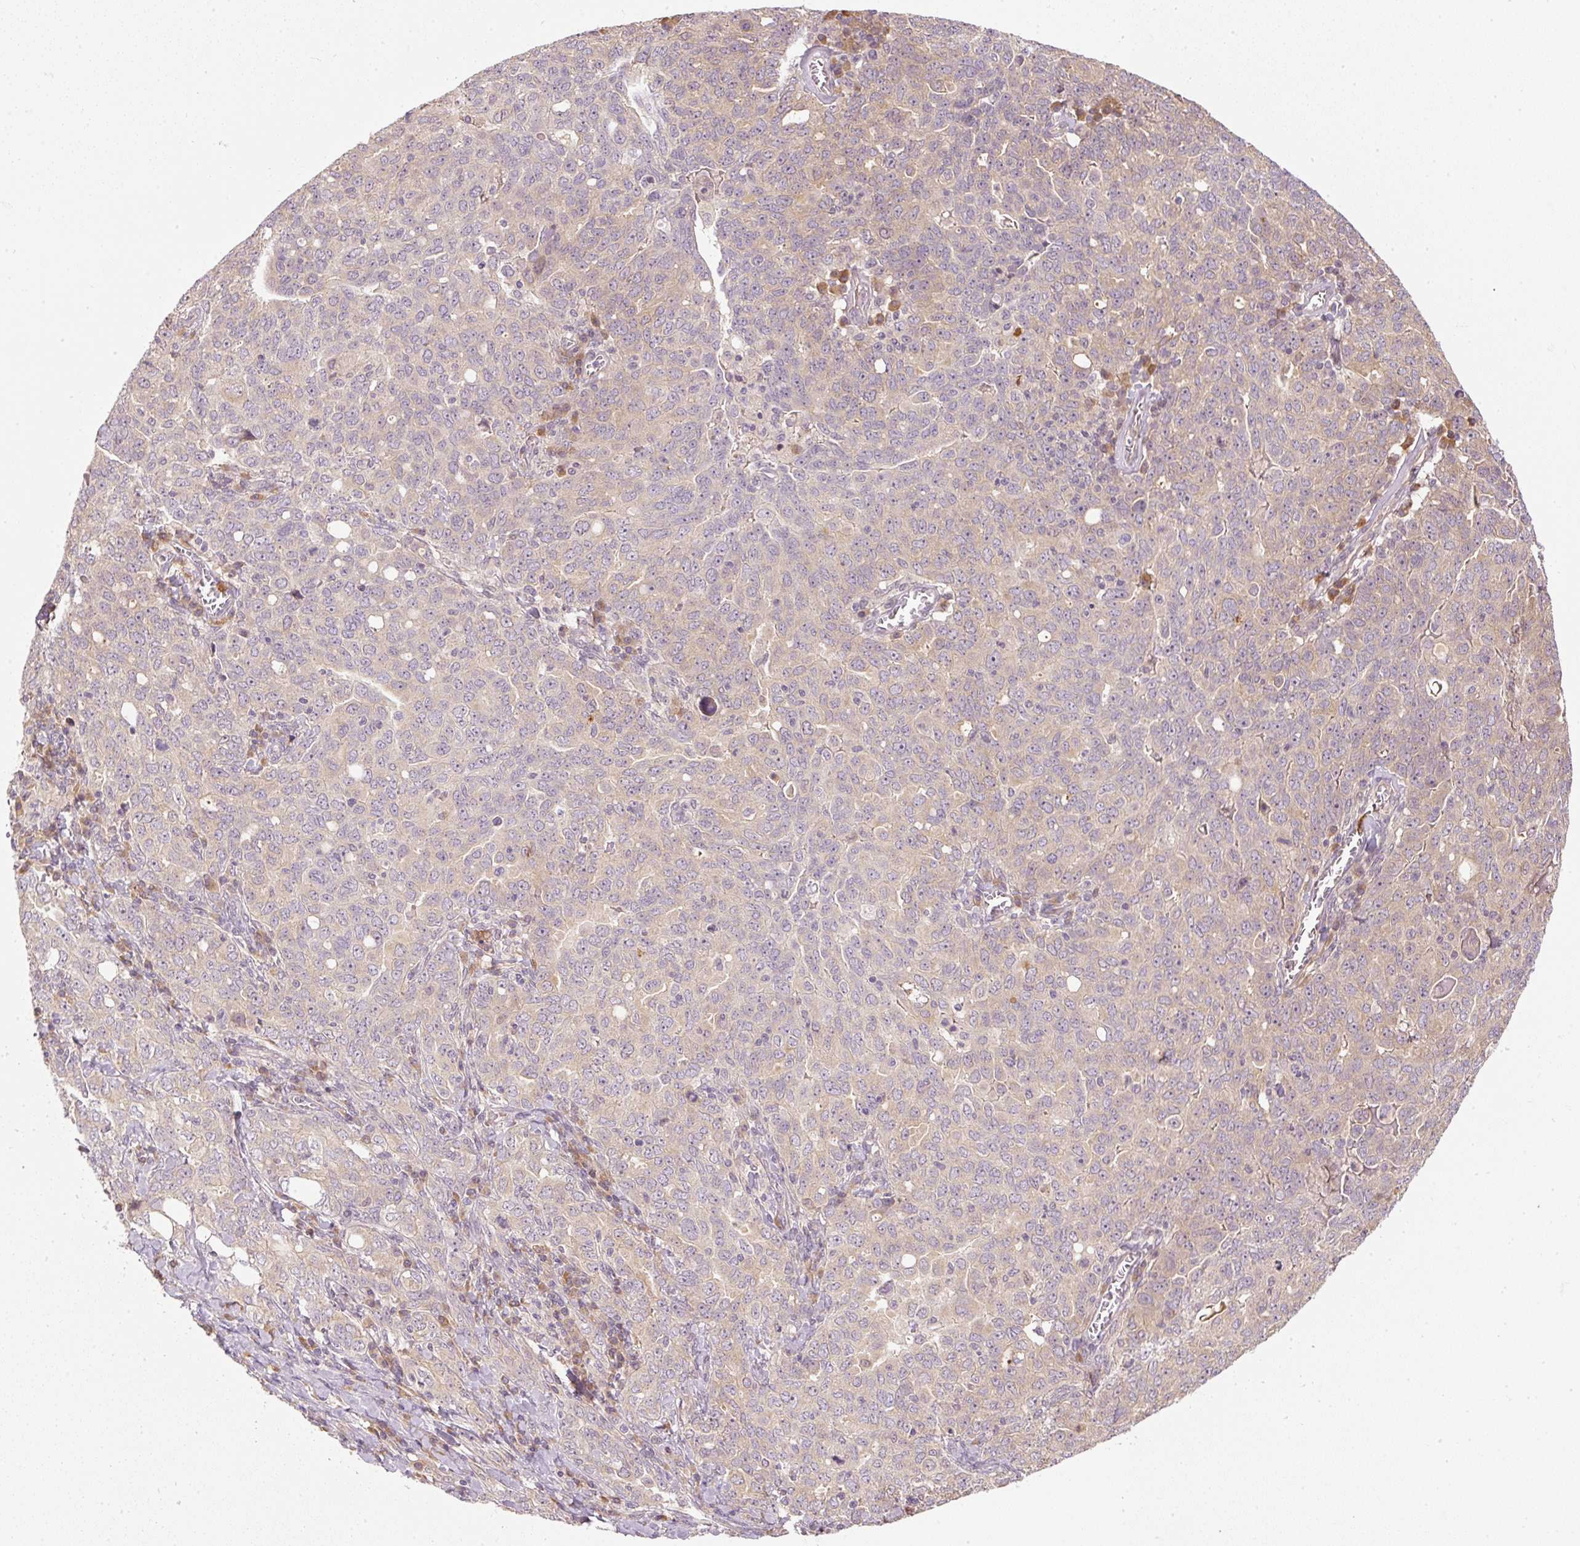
{"staining": {"intensity": "weak", "quantity": "25%-75%", "location": "cytoplasmic/membranous"}, "tissue": "ovarian cancer", "cell_type": "Tumor cells", "image_type": "cancer", "snomed": [{"axis": "morphology", "description": "Carcinoma, endometroid"}, {"axis": "topography", "description": "Ovary"}], "caption": "Endometroid carcinoma (ovarian) stained for a protein (brown) exhibits weak cytoplasmic/membranous positive staining in approximately 25%-75% of tumor cells.", "gene": "CTTNBP2", "patient": {"sex": "female", "age": 62}}